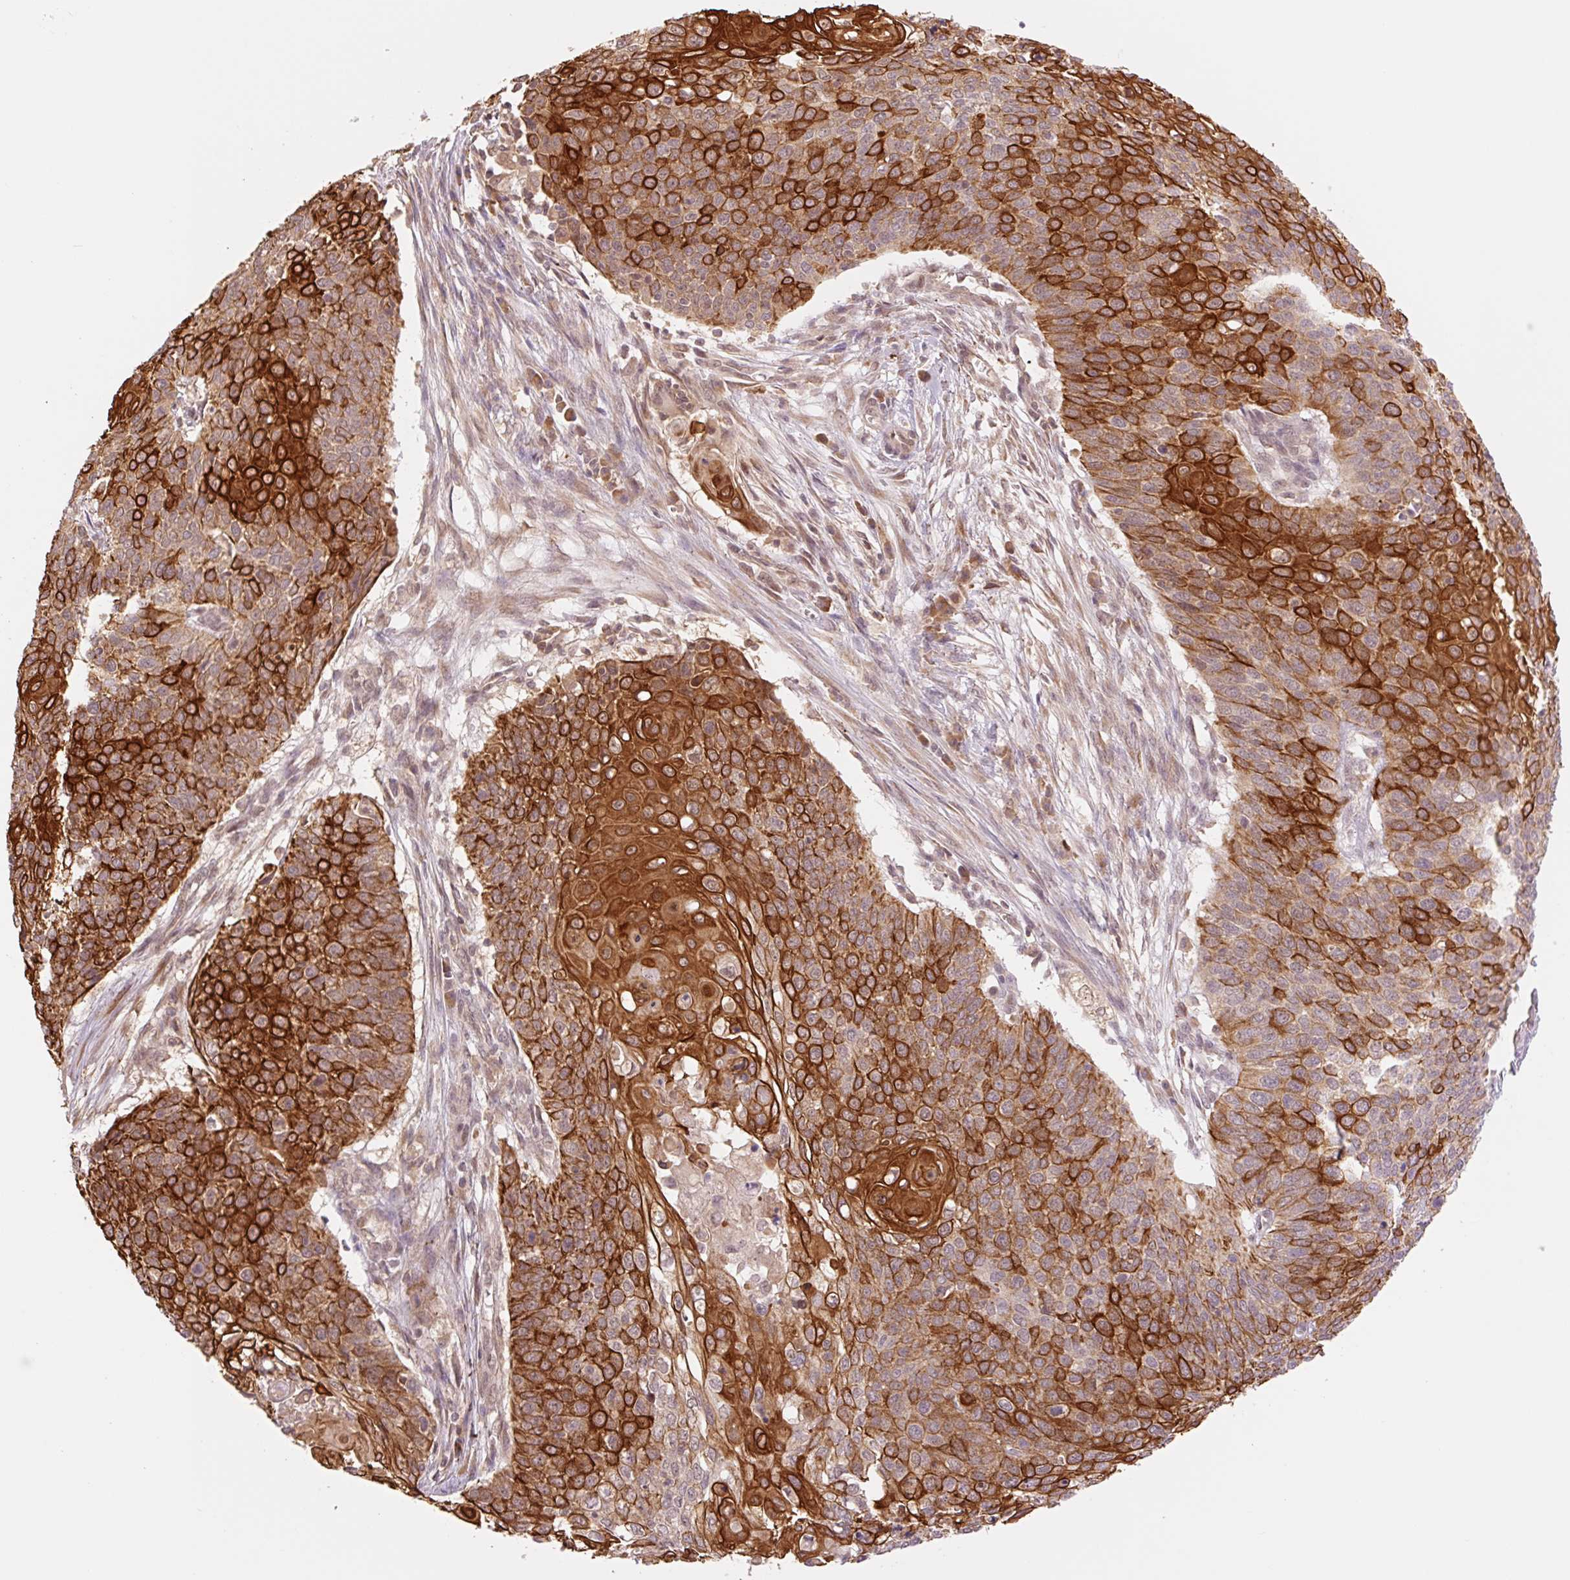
{"staining": {"intensity": "strong", "quantity": ">75%", "location": "cytoplasmic/membranous"}, "tissue": "cervical cancer", "cell_type": "Tumor cells", "image_type": "cancer", "snomed": [{"axis": "morphology", "description": "Squamous cell carcinoma, NOS"}, {"axis": "topography", "description": "Cervix"}], "caption": "Tumor cells demonstrate strong cytoplasmic/membranous staining in about >75% of cells in cervical cancer (squamous cell carcinoma).", "gene": "YJU2B", "patient": {"sex": "female", "age": 39}}